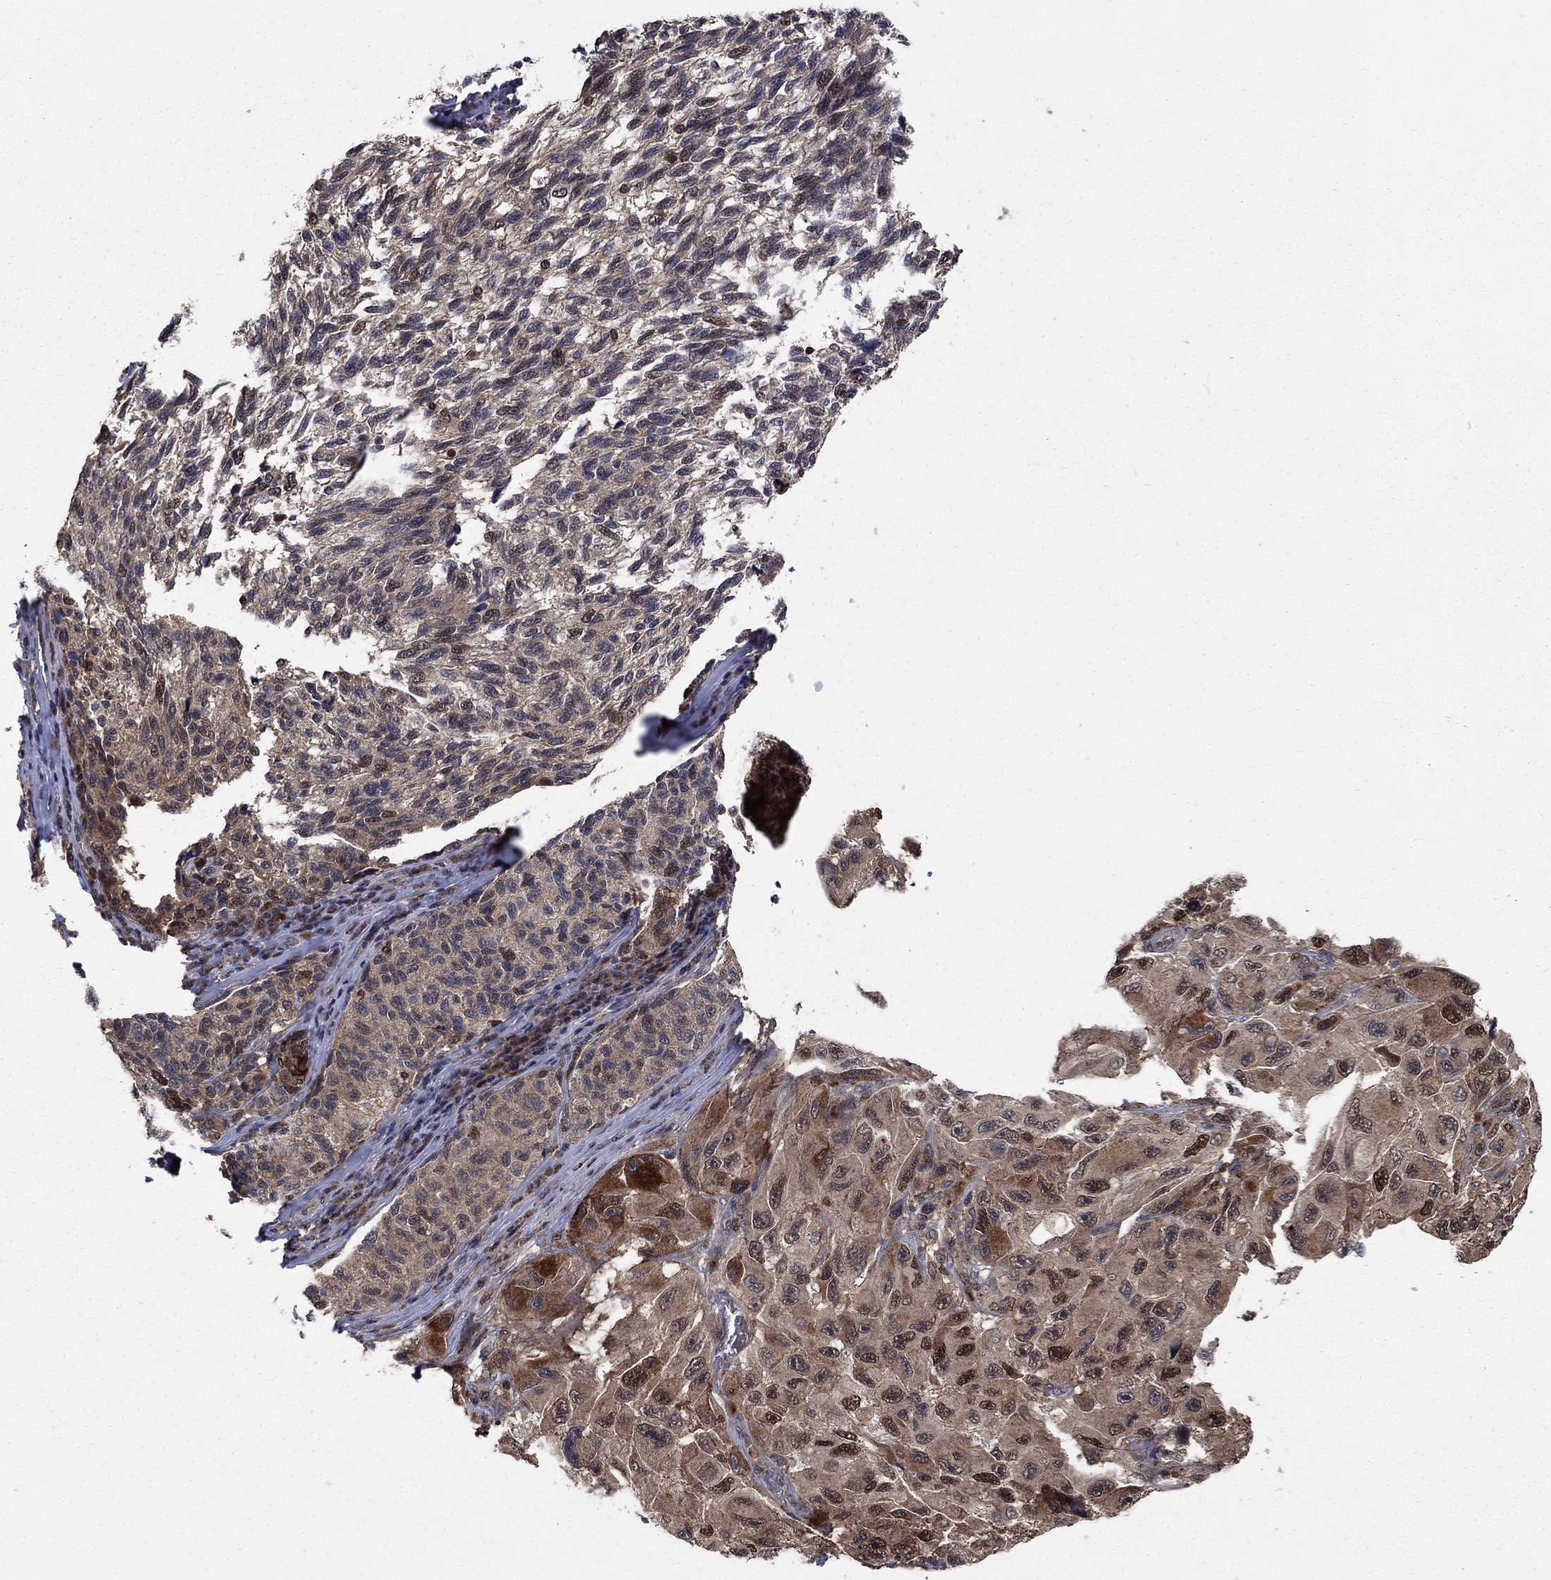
{"staining": {"intensity": "strong", "quantity": "<25%", "location": "cytoplasmic/membranous,nuclear"}, "tissue": "melanoma", "cell_type": "Tumor cells", "image_type": "cancer", "snomed": [{"axis": "morphology", "description": "Malignant melanoma, NOS"}, {"axis": "topography", "description": "Skin"}], "caption": "Malignant melanoma was stained to show a protein in brown. There is medium levels of strong cytoplasmic/membranous and nuclear staining in approximately <25% of tumor cells. (DAB (3,3'-diaminobenzidine) IHC, brown staining for protein, blue staining for nuclei).", "gene": "CCDC66", "patient": {"sex": "female", "age": 73}}